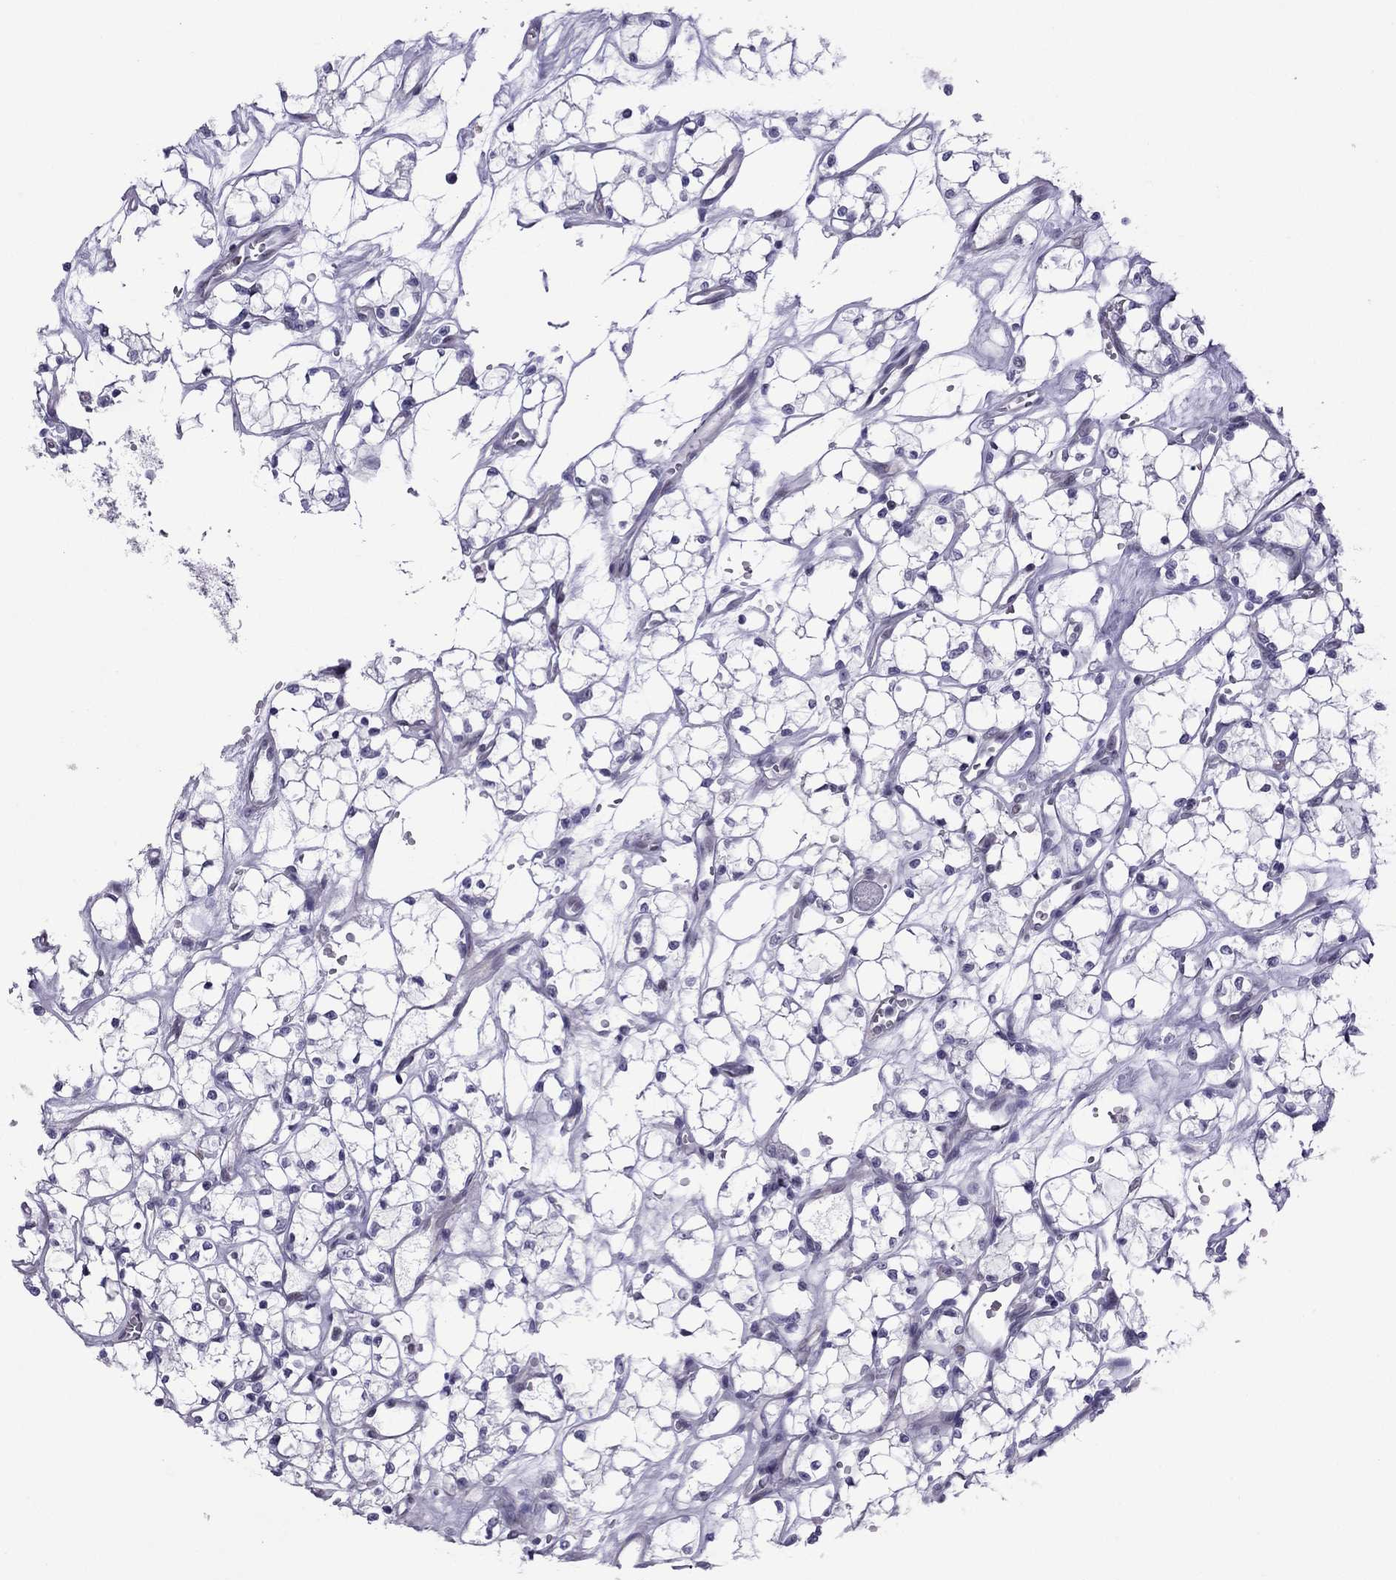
{"staining": {"intensity": "negative", "quantity": "none", "location": "none"}, "tissue": "renal cancer", "cell_type": "Tumor cells", "image_type": "cancer", "snomed": [{"axis": "morphology", "description": "Adenocarcinoma, NOS"}, {"axis": "topography", "description": "Kidney"}], "caption": "An immunohistochemistry (IHC) histopathology image of renal cancer is shown. There is no staining in tumor cells of renal cancer.", "gene": "ZNF646", "patient": {"sex": "female", "age": 69}}